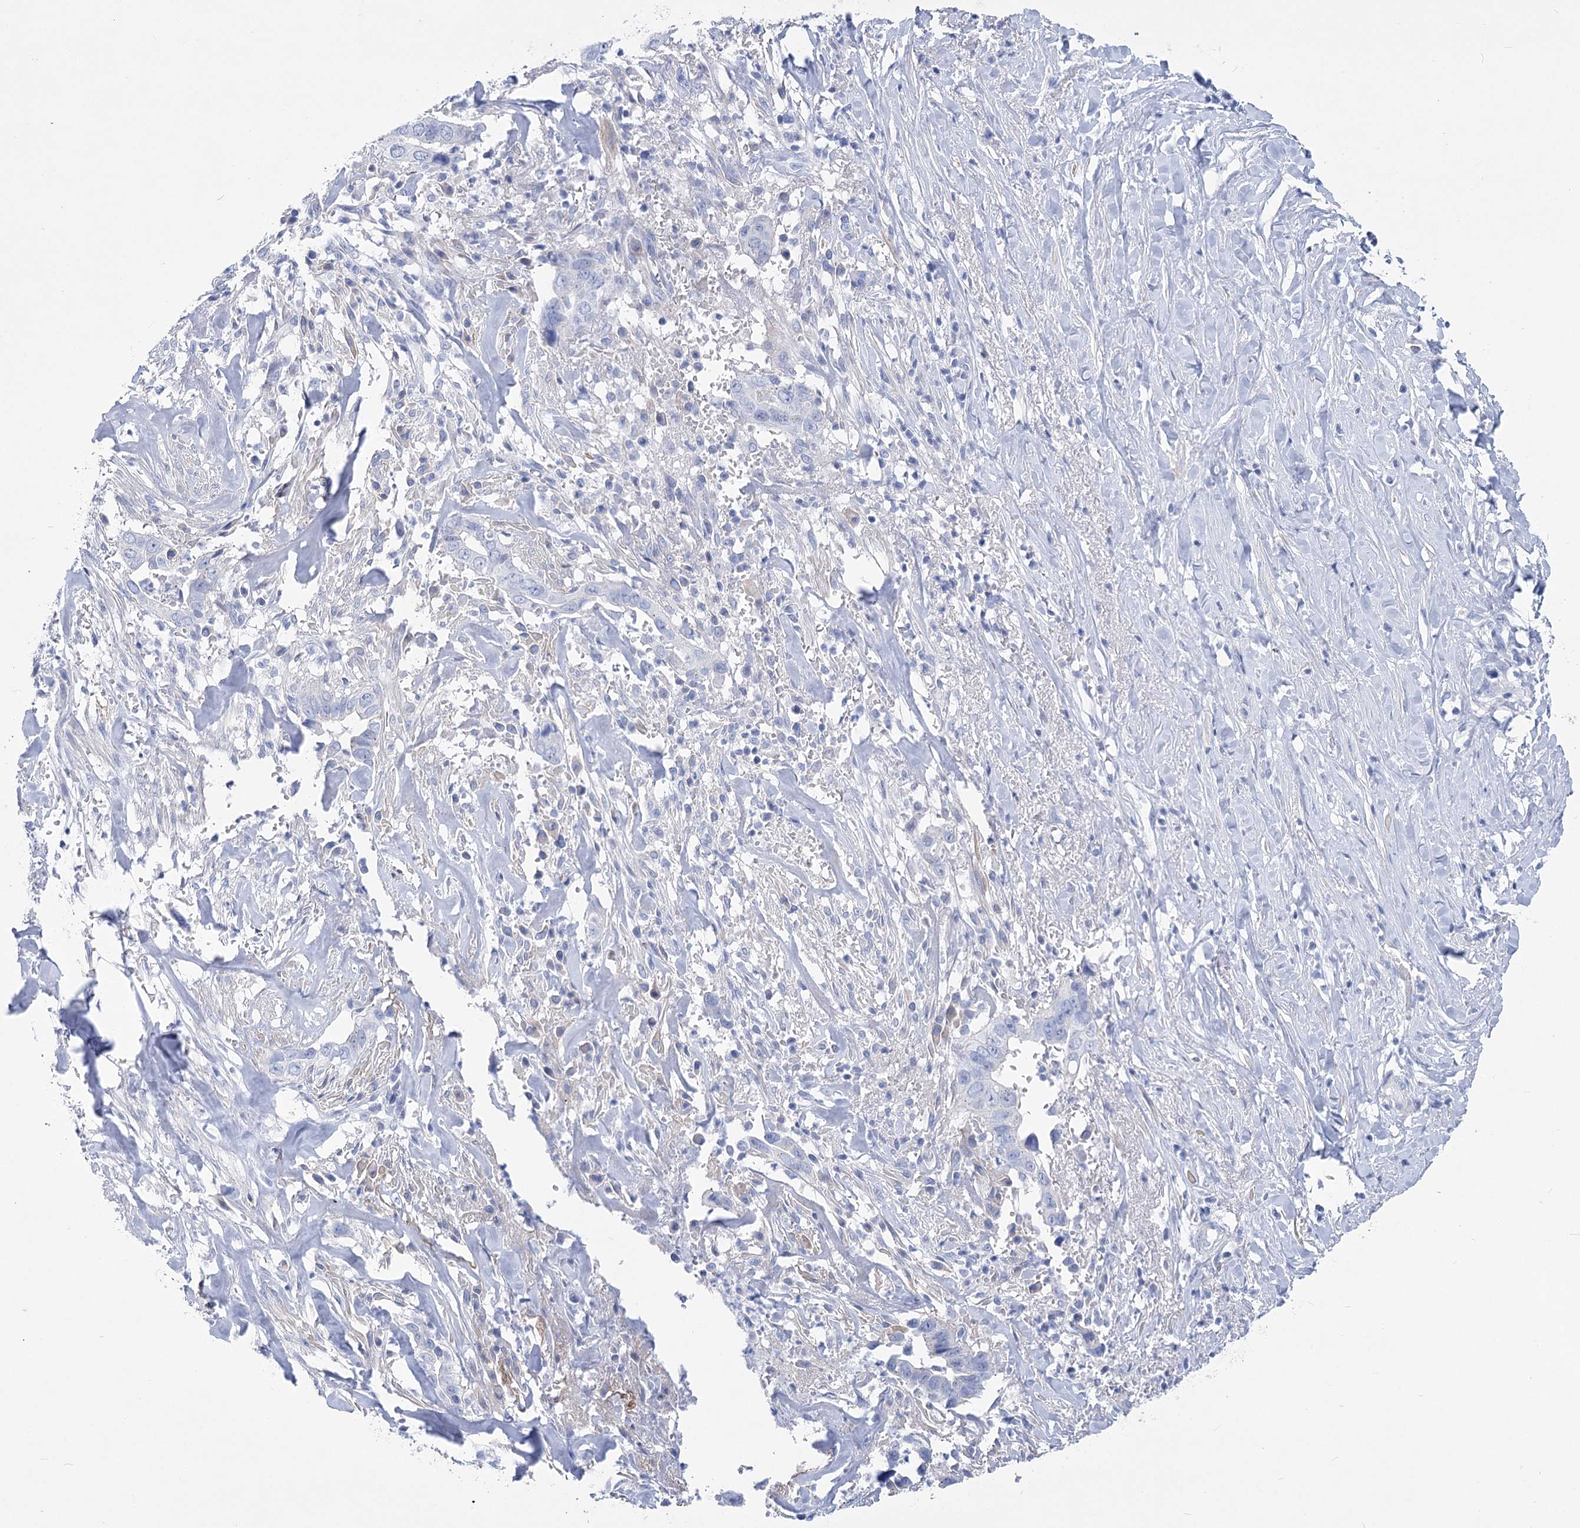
{"staining": {"intensity": "negative", "quantity": "none", "location": "none"}, "tissue": "liver cancer", "cell_type": "Tumor cells", "image_type": "cancer", "snomed": [{"axis": "morphology", "description": "Cholangiocarcinoma"}, {"axis": "topography", "description": "Liver"}], "caption": "Immunohistochemistry (IHC) micrograph of neoplastic tissue: human liver cancer (cholangiocarcinoma) stained with DAB shows no significant protein staining in tumor cells. Brightfield microscopy of immunohistochemistry (IHC) stained with DAB (brown) and hematoxylin (blue), captured at high magnification.", "gene": "PCDHA1", "patient": {"sex": "female", "age": 79}}